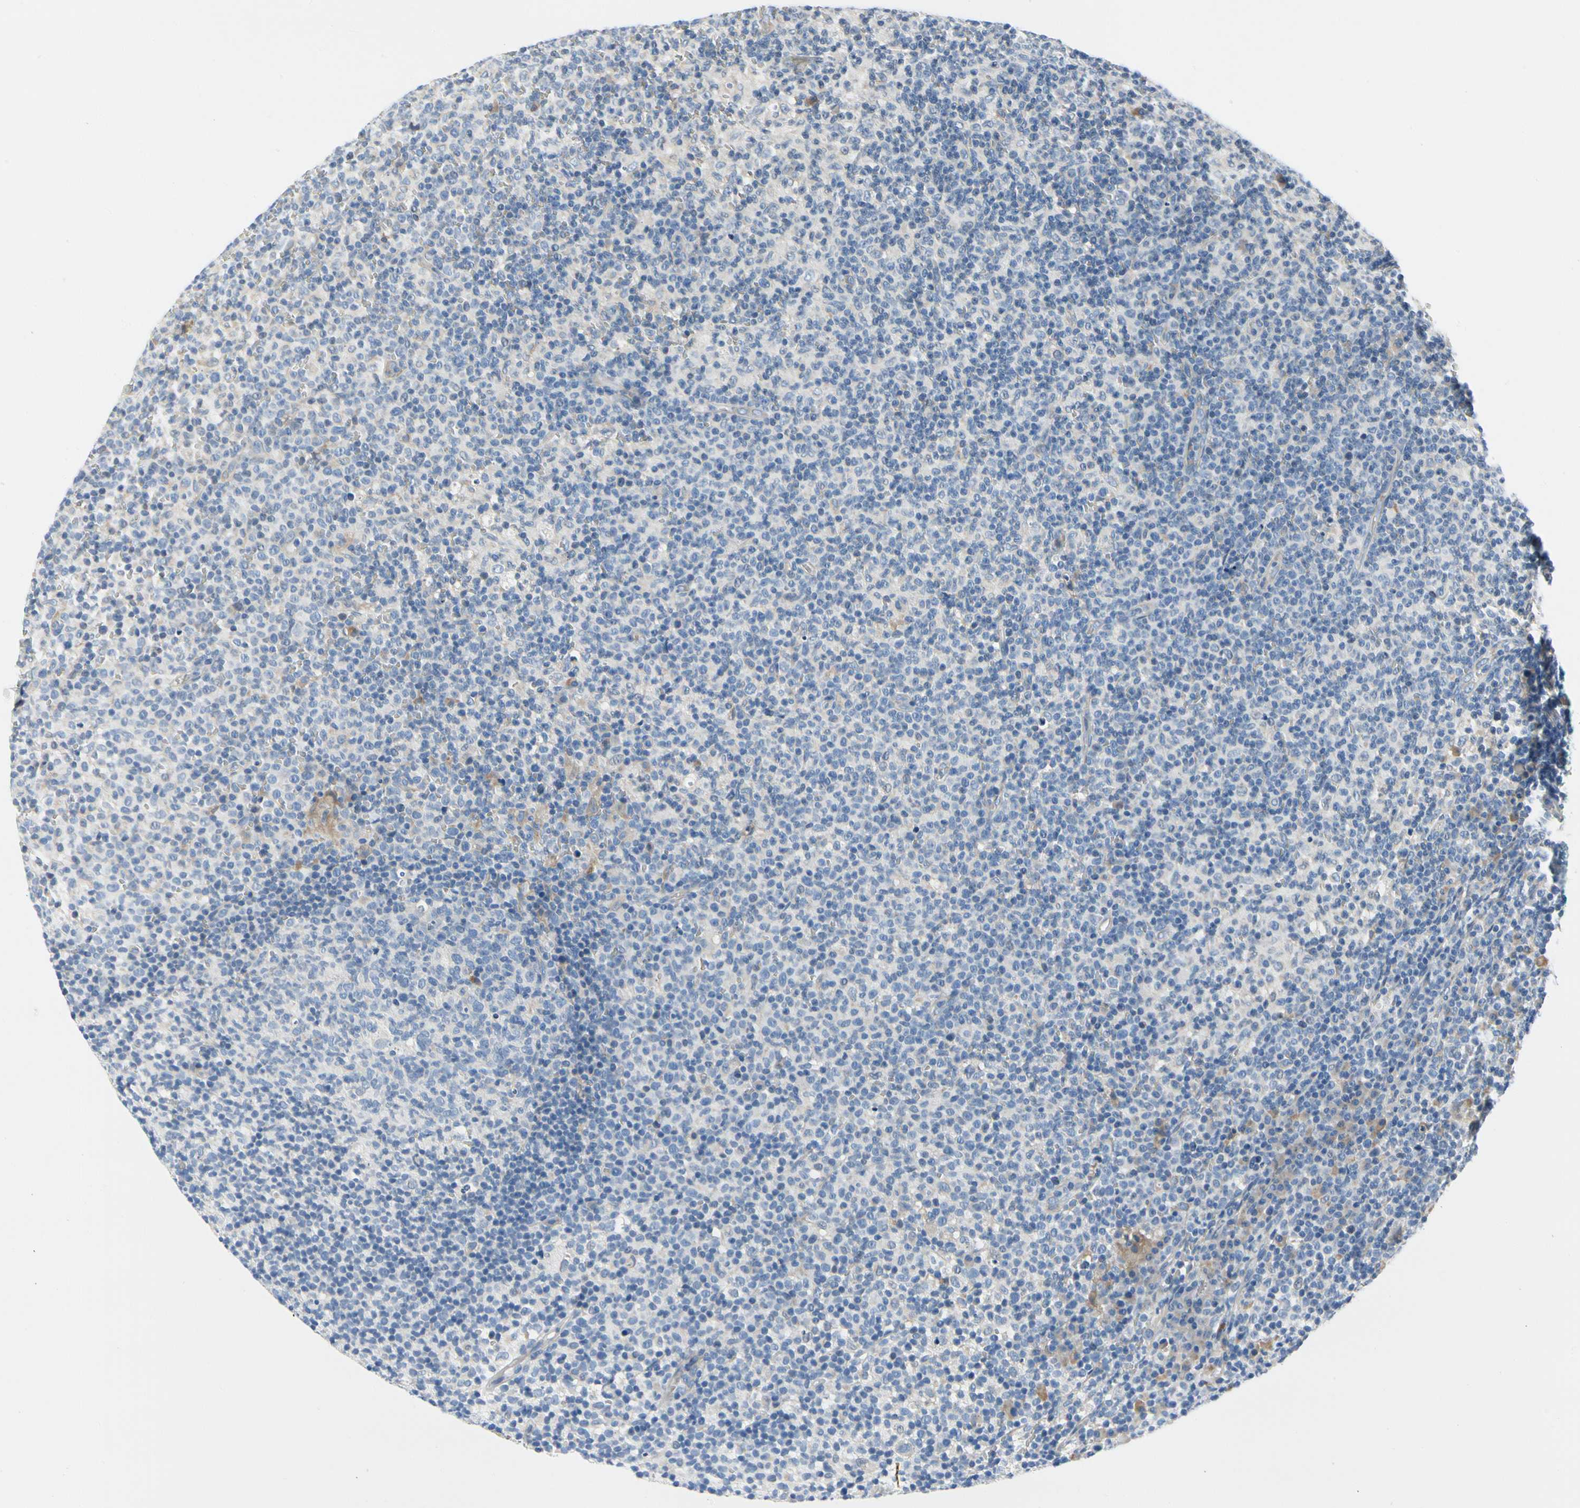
{"staining": {"intensity": "negative", "quantity": "none", "location": "none"}, "tissue": "lymph node", "cell_type": "Germinal center cells", "image_type": "normal", "snomed": [{"axis": "morphology", "description": "Normal tissue, NOS"}, {"axis": "morphology", "description": "Inflammation, NOS"}, {"axis": "topography", "description": "Lymph node"}], "caption": "A high-resolution photomicrograph shows immunohistochemistry staining of normal lymph node, which exhibits no significant expression in germinal center cells.", "gene": "STXBP1", "patient": {"sex": "male", "age": 55}}